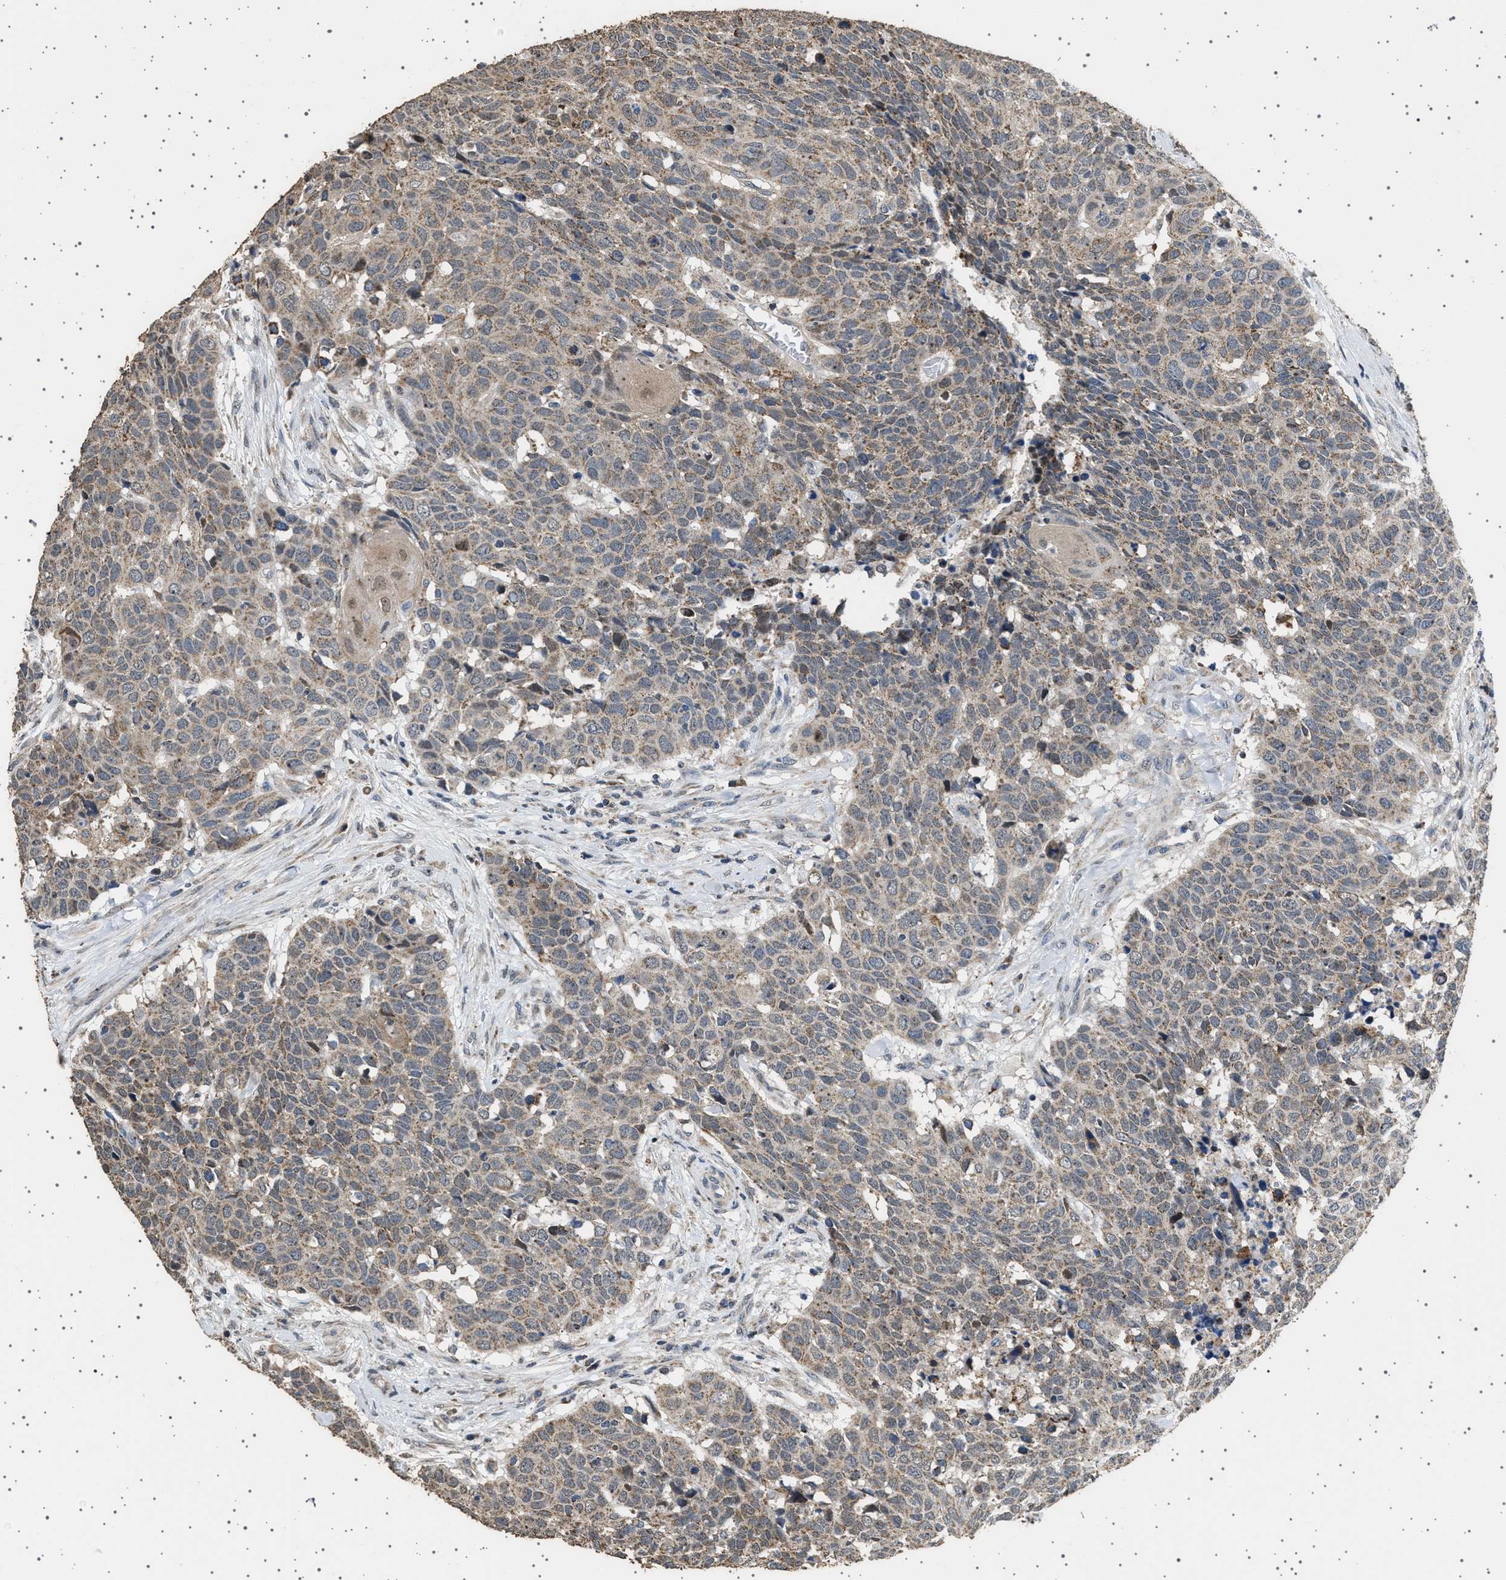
{"staining": {"intensity": "weak", "quantity": ">75%", "location": "cytoplasmic/membranous"}, "tissue": "head and neck cancer", "cell_type": "Tumor cells", "image_type": "cancer", "snomed": [{"axis": "morphology", "description": "Squamous cell carcinoma, NOS"}, {"axis": "topography", "description": "Head-Neck"}], "caption": "Head and neck cancer was stained to show a protein in brown. There is low levels of weak cytoplasmic/membranous staining in about >75% of tumor cells.", "gene": "KCNA4", "patient": {"sex": "male", "age": 66}}